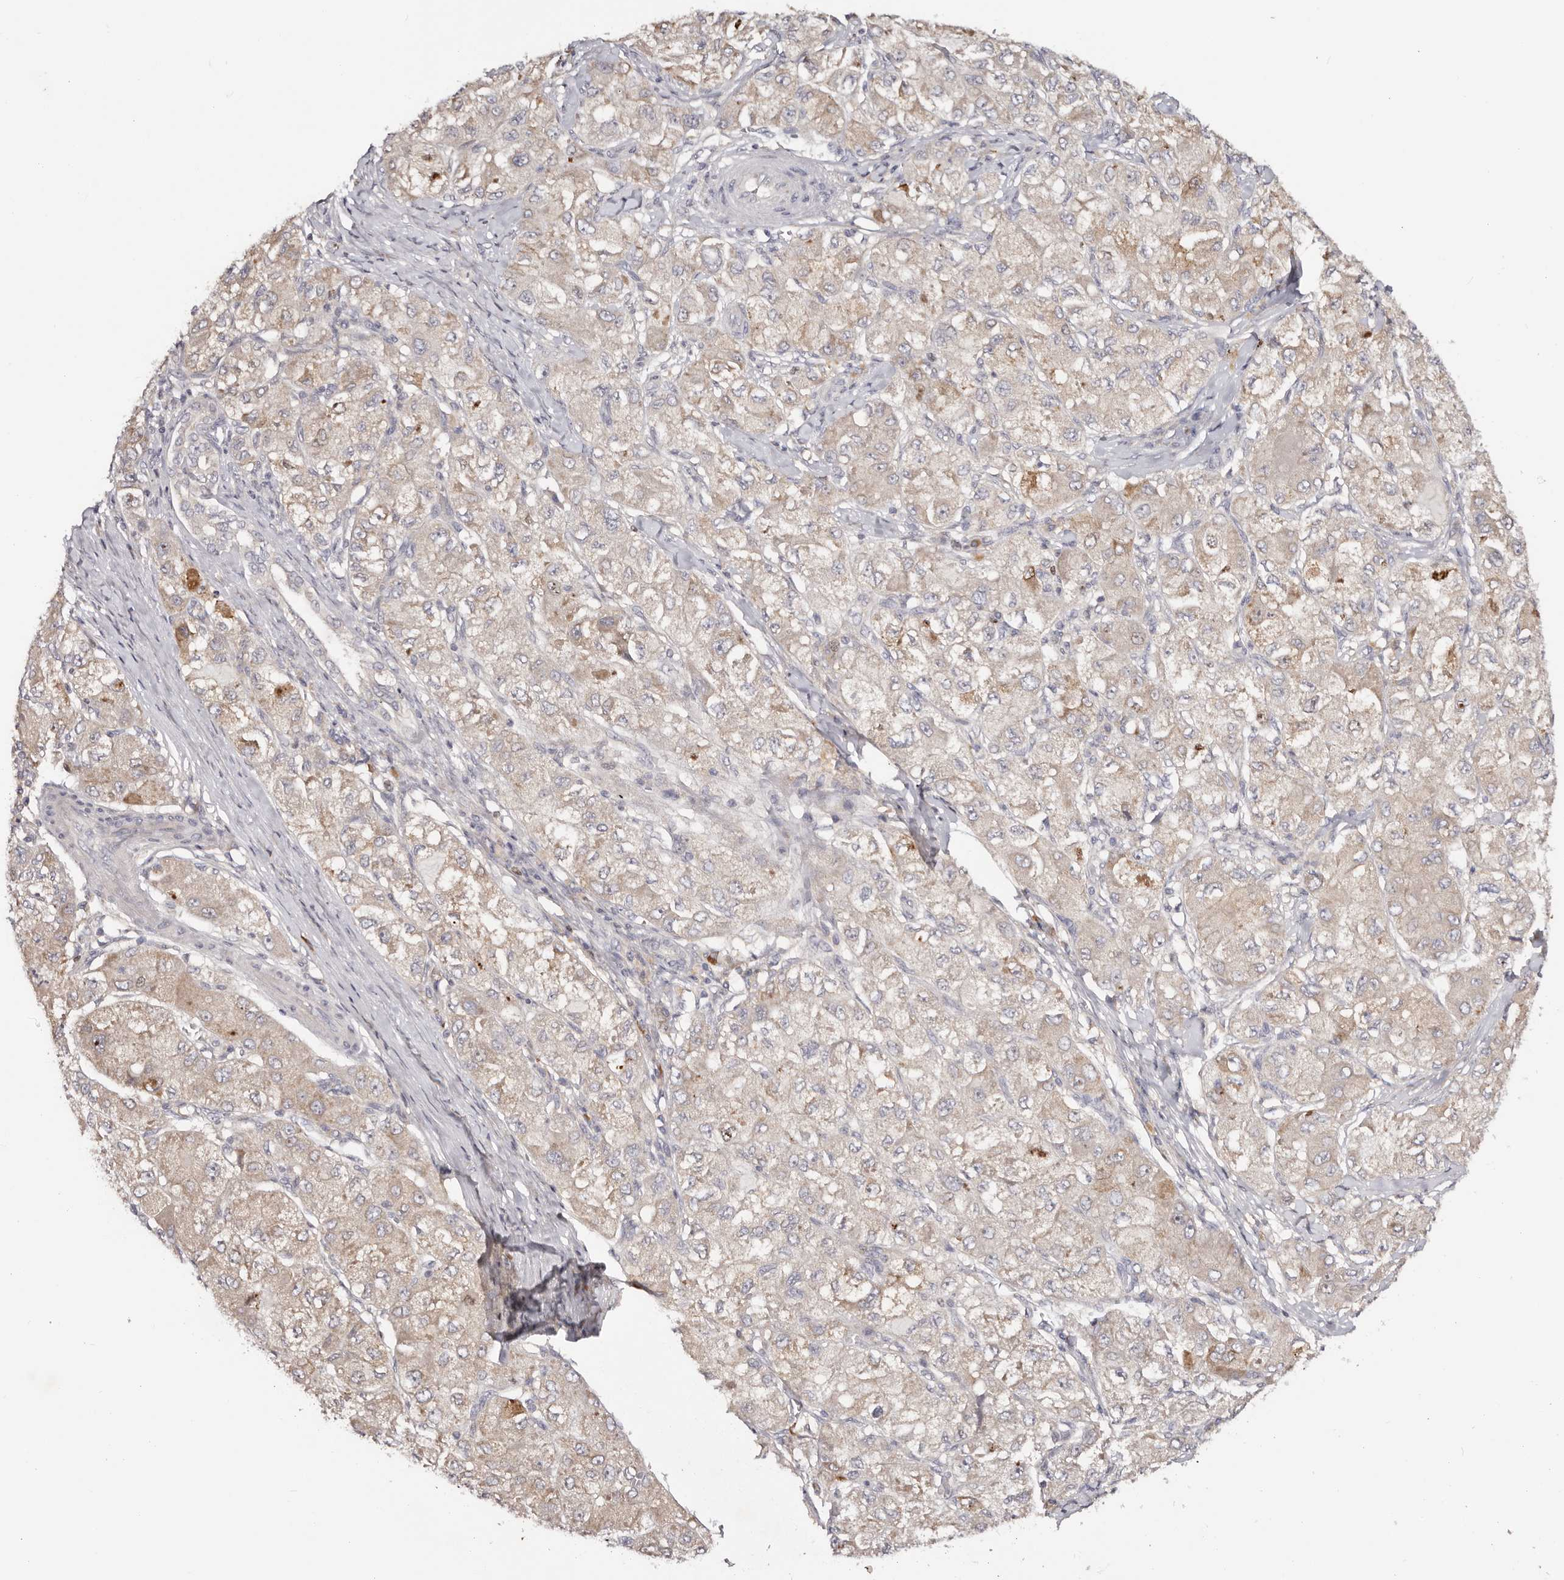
{"staining": {"intensity": "weak", "quantity": "25%-75%", "location": "cytoplasmic/membranous"}, "tissue": "liver cancer", "cell_type": "Tumor cells", "image_type": "cancer", "snomed": [{"axis": "morphology", "description": "Carcinoma, Hepatocellular, NOS"}, {"axis": "topography", "description": "Liver"}], "caption": "Immunohistochemical staining of human hepatocellular carcinoma (liver) shows low levels of weak cytoplasmic/membranous positivity in approximately 25%-75% of tumor cells.", "gene": "CCDC190", "patient": {"sex": "male", "age": 80}}